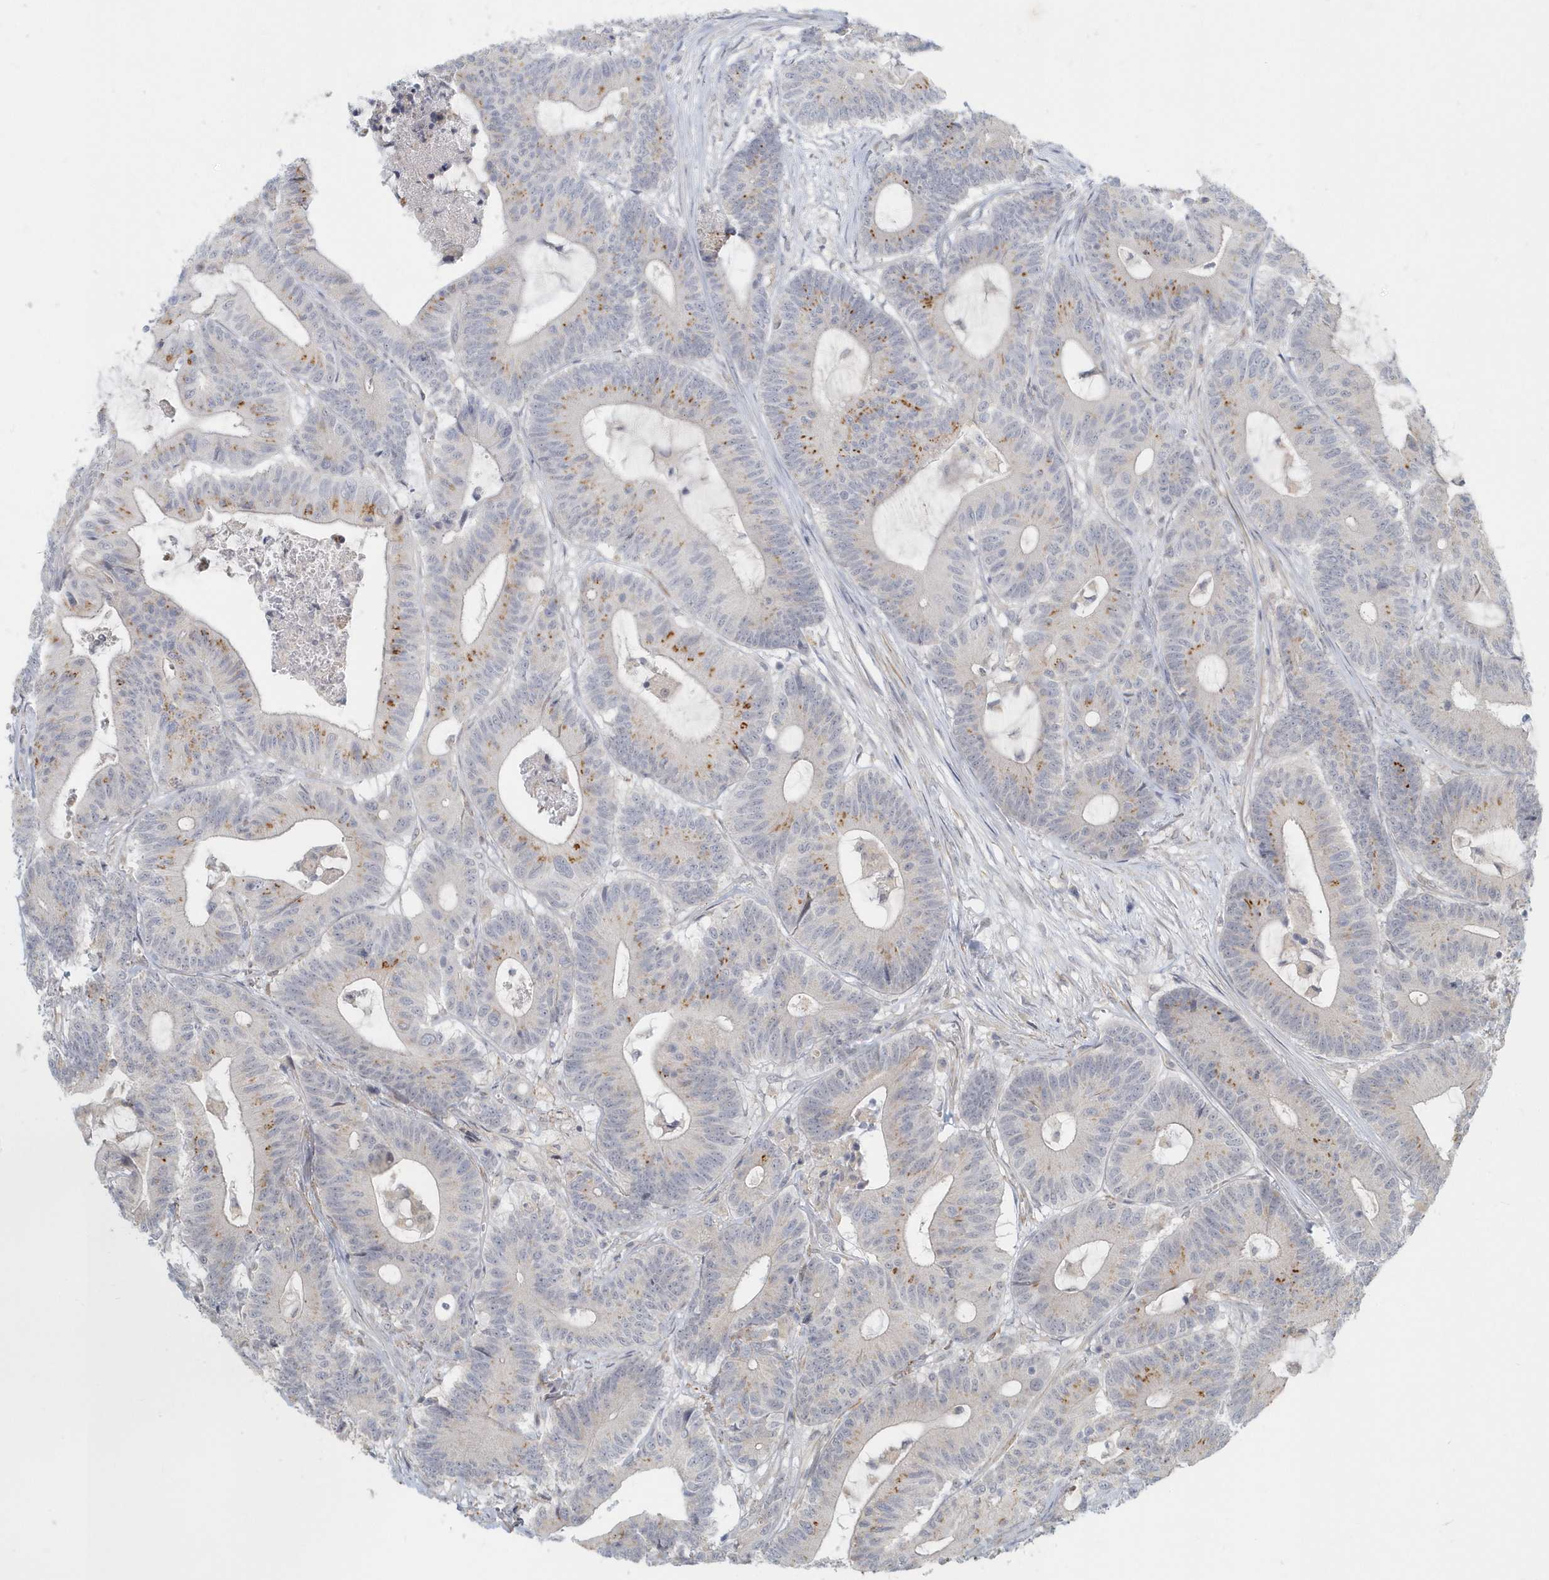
{"staining": {"intensity": "moderate", "quantity": "<25%", "location": "cytoplasmic/membranous"}, "tissue": "colorectal cancer", "cell_type": "Tumor cells", "image_type": "cancer", "snomed": [{"axis": "morphology", "description": "Adenocarcinoma, NOS"}, {"axis": "topography", "description": "Colon"}], "caption": "Immunohistochemistry photomicrograph of neoplastic tissue: colorectal cancer (adenocarcinoma) stained using immunohistochemistry reveals low levels of moderate protein expression localized specifically in the cytoplasmic/membranous of tumor cells, appearing as a cytoplasmic/membranous brown color.", "gene": "NAPB", "patient": {"sex": "female", "age": 84}}